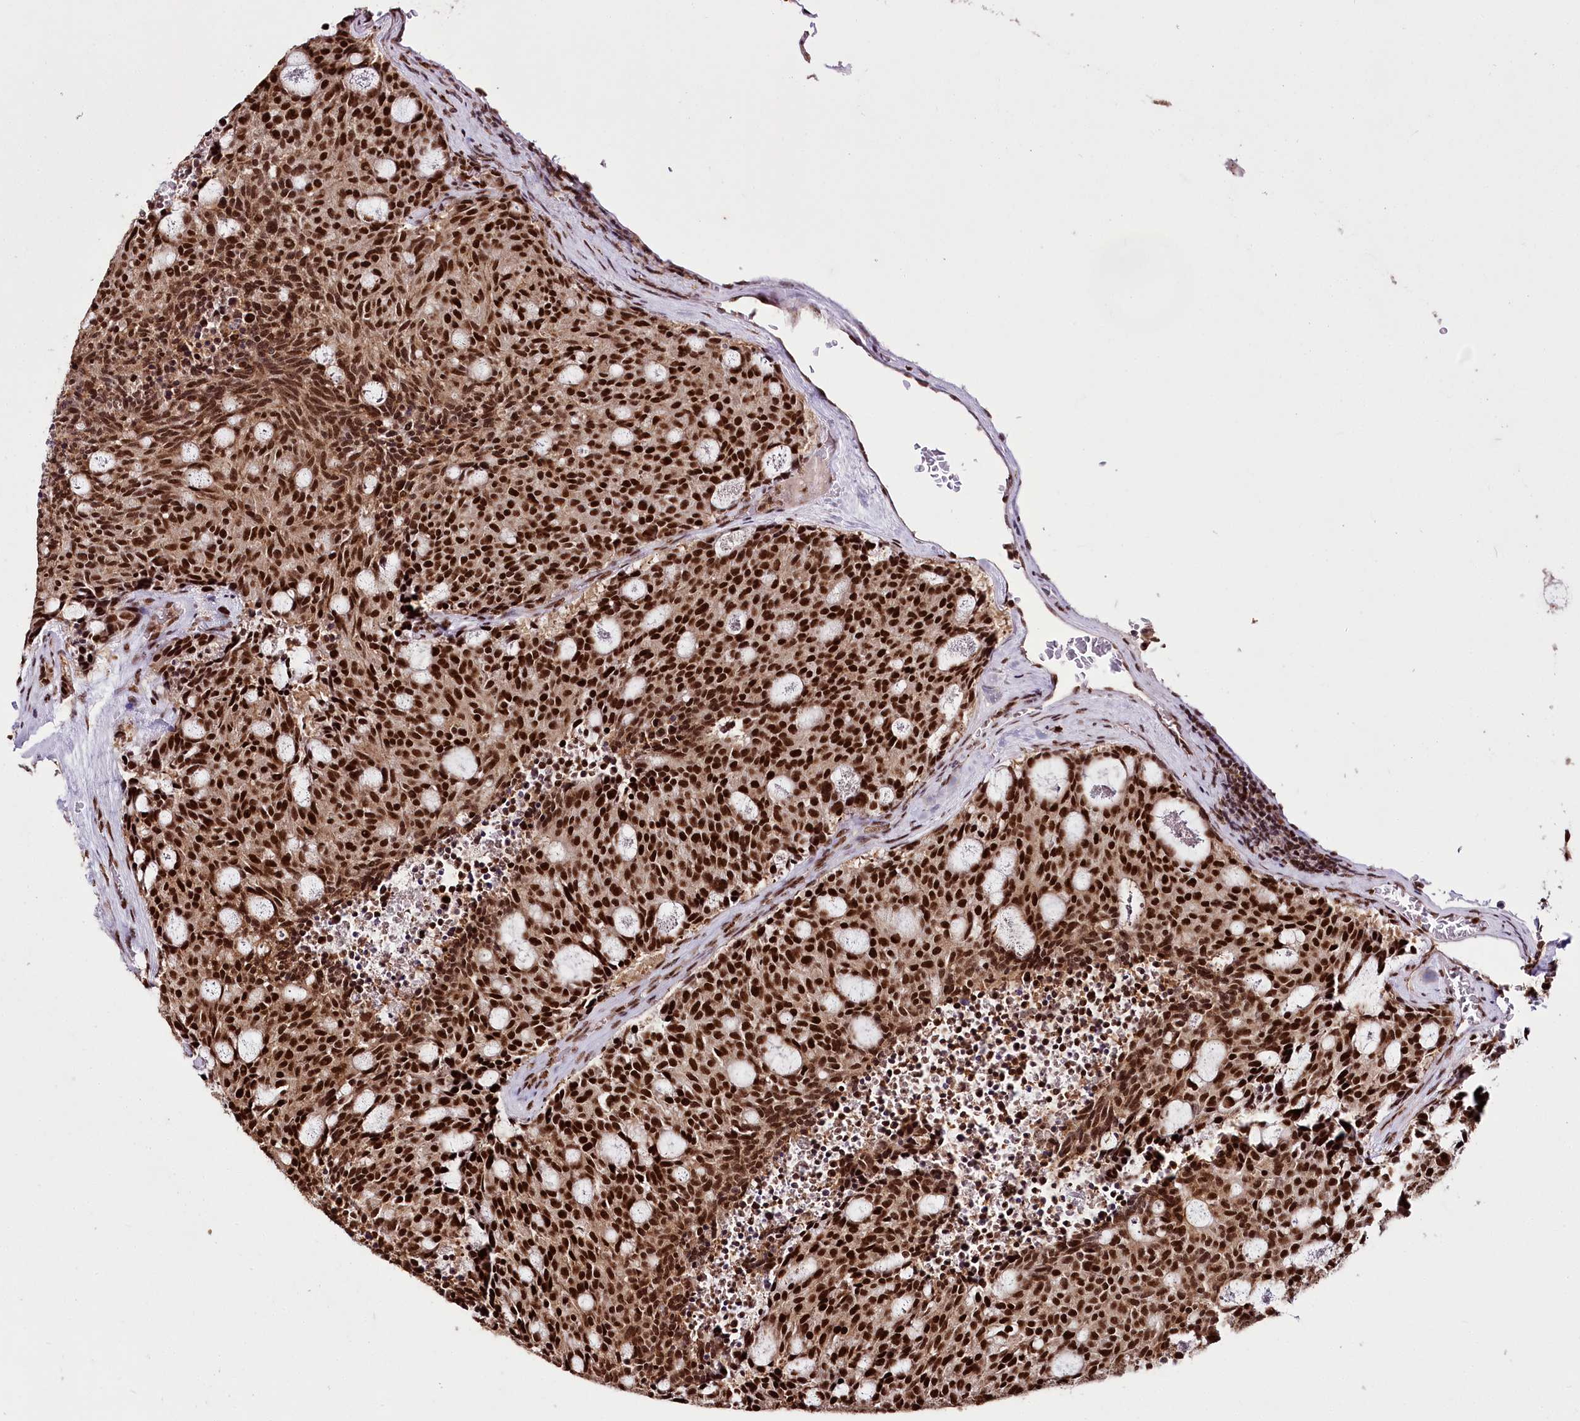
{"staining": {"intensity": "strong", "quantity": ">75%", "location": "cytoplasmic/membranous,nuclear"}, "tissue": "carcinoid", "cell_type": "Tumor cells", "image_type": "cancer", "snomed": [{"axis": "morphology", "description": "Carcinoid, malignant, NOS"}, {"axis": "topography", "description": "Pancreas"}], "caption": "Tumor cells reveal high levels of strong cytoplasmic/membranous and nuclear positivity in about >75% of cells in human carcinoid (malignant). (DAB (3,3'-diaminobenzidine) IHC with brightfield microscopy, high magnification).", "gene": "SMARCE1", "patient": {"sex": "female", "age": 54}}